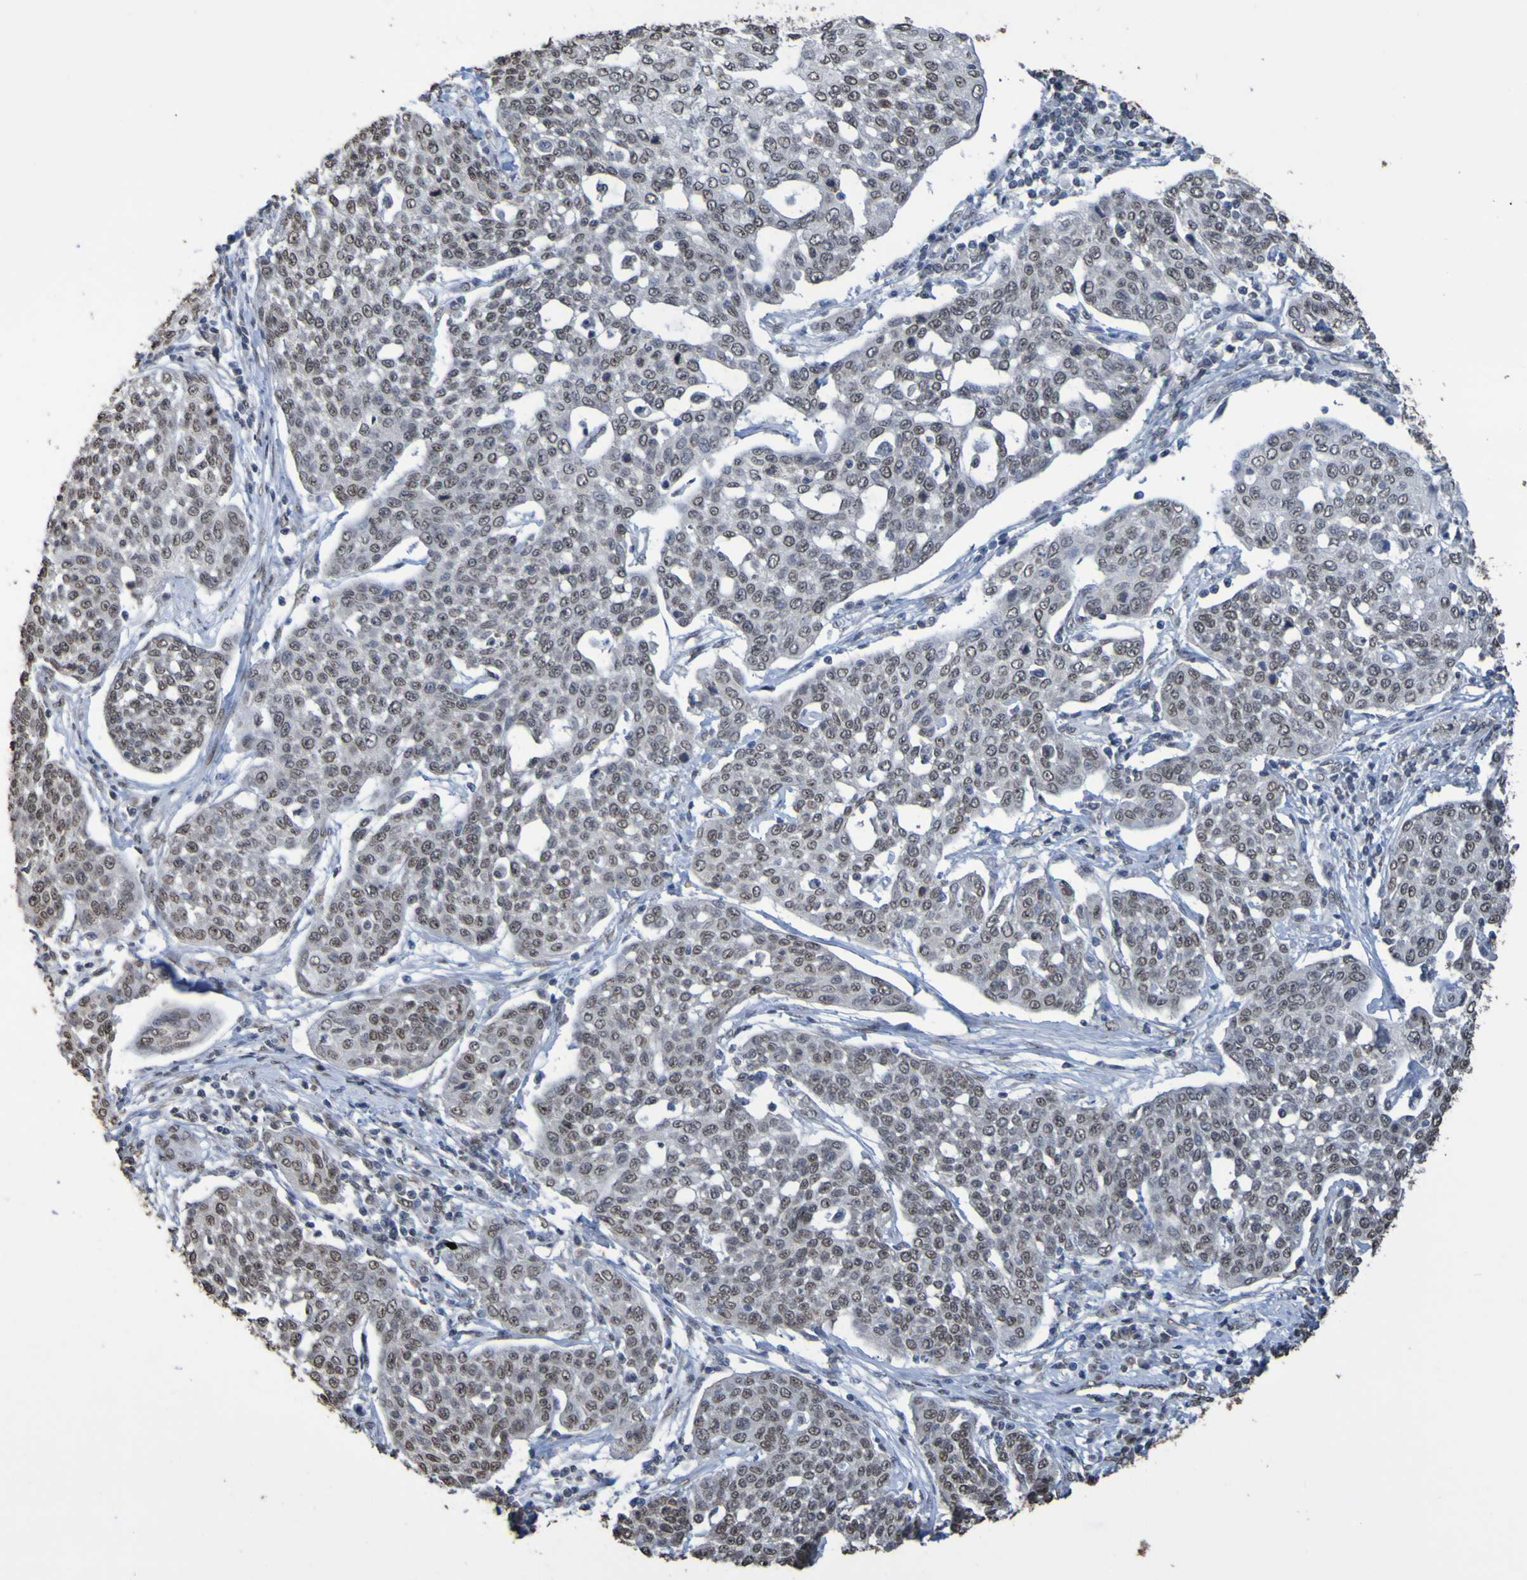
{"staining": {"intensity": "weak", "quantity": ">75%", "location": "nuclear"}, "tissue": "cervical cancer", "cell_type": "Tumor cells", "image_type": "cancer", "snomed": [{"axis": "morphology", "description": "Squamous cell carcinoma, NOS"}, {"axis": "topography", "description": "Cervix"}], "caption": "Cervical cancer tissue demonstrates weak nuclear staining in about >75% of tumor cells, visualized by immunohistochemistry.", "gene": "ALKBH2", "patient": {"sex": "female", "age": 34}}